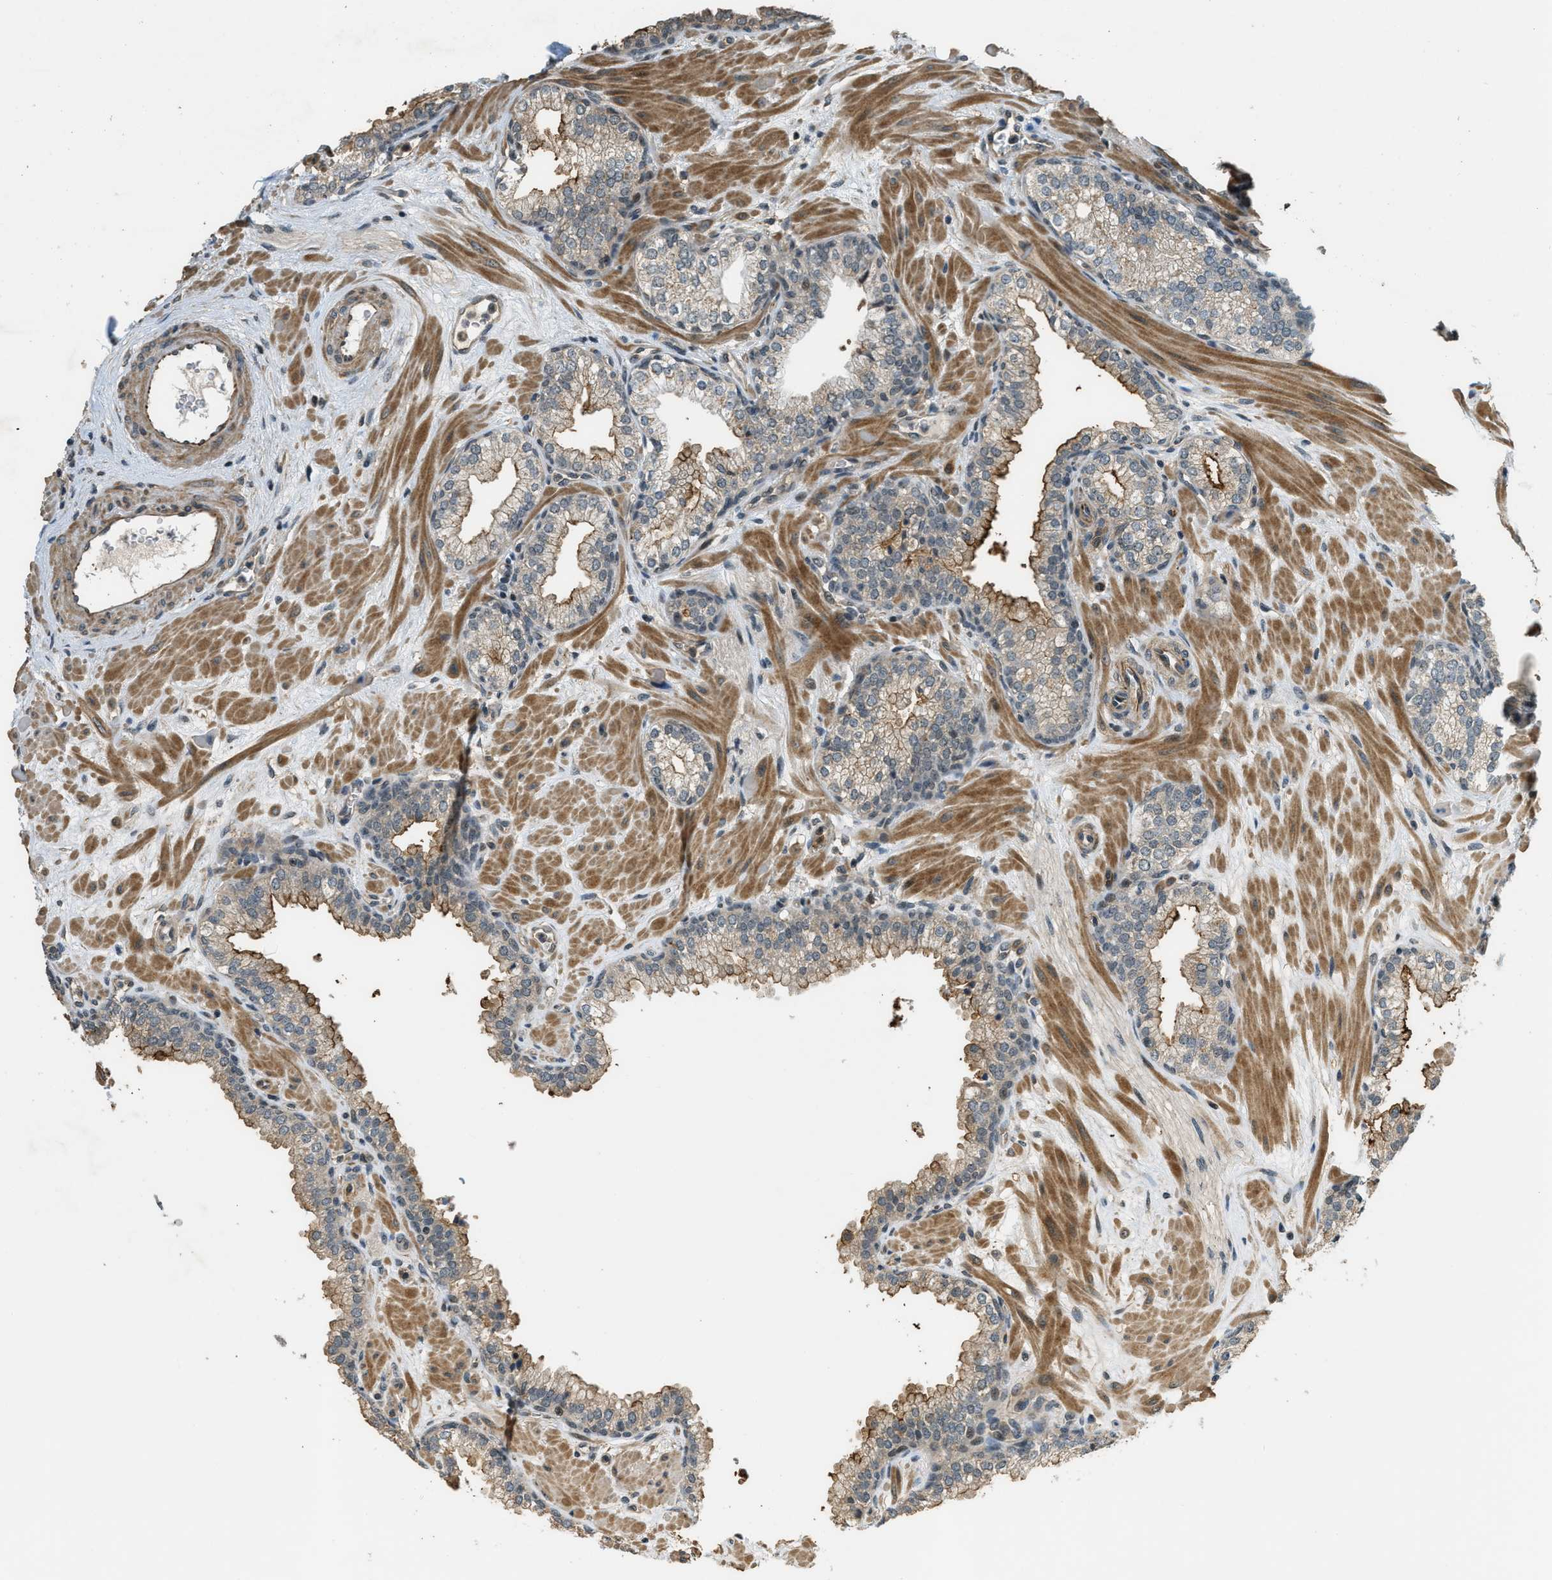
{"staining": {"intensity": "weak", "quantity": "25%-75%", "location": "cytoplasmic/membranous"}, "tissue": "prostate", "cell_type": "Glandular cells", "image_type": "normal", "snomed": [{"axis": "morphology", "description": "Normal tissue, NOS"}, {"axis": "morphology", "description": "Urothelial carcinoma, Low grade"}, {"axis": "topography", "description": "Urinary bladder"}, {"axis": "topography", "description": "Prostate"}], "caption": "Glandular cells reveal weak cytoplasmic/membranous positivity in approximately 25%-75% of cells in normal prostate.", "gene": "MED21", "patient": {"sex": "male", "age": 60}}